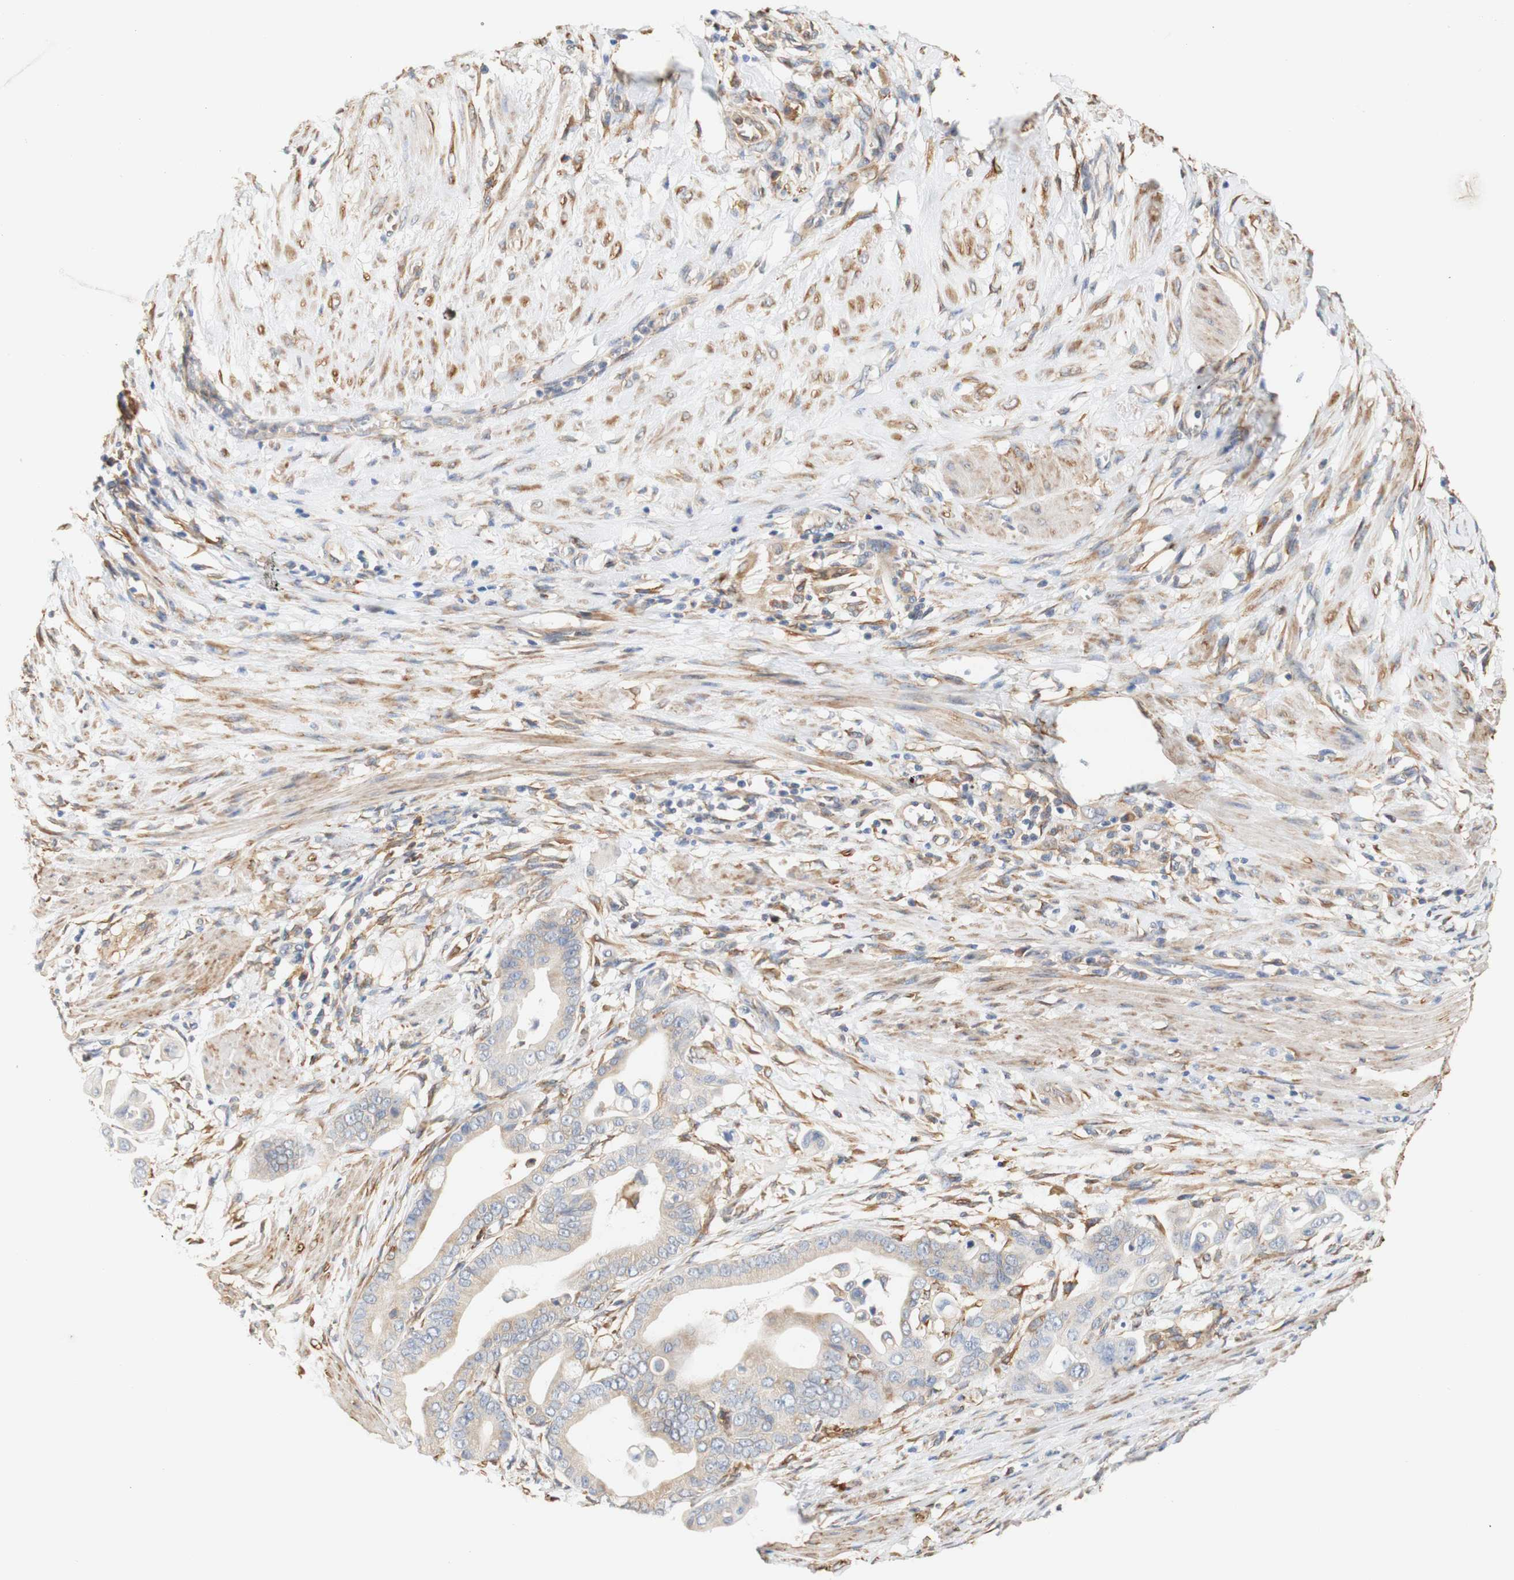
{"staining": {"intensity": "moderate", "quantity": "25%-75%", "location": "cytoplasmic/membranous"}, "tissue": "pancreatic cancer", "cell_type": "Tumor cells", "image_type": "cancer", "snomed": [{"axis": "morphology", "description": "Adenocarcinoma, NOS"}, {"axis": "topography", "description": "Pancreas"}], "caption": "Protein staining of adenocarcinoma (pancreatic) tissue reveals moderate cytoplasmic/membranous positivity in about 25%-75% of tumor cells. The protein of interest is stained brown, and the nuclei are stained in blue (DAB (3,3'-diaminobenzidine) IHC with brightfield microscopy, high magnification).", "gene": "EIF2AK4", "patient": {"sex": "female", "age": 75}}